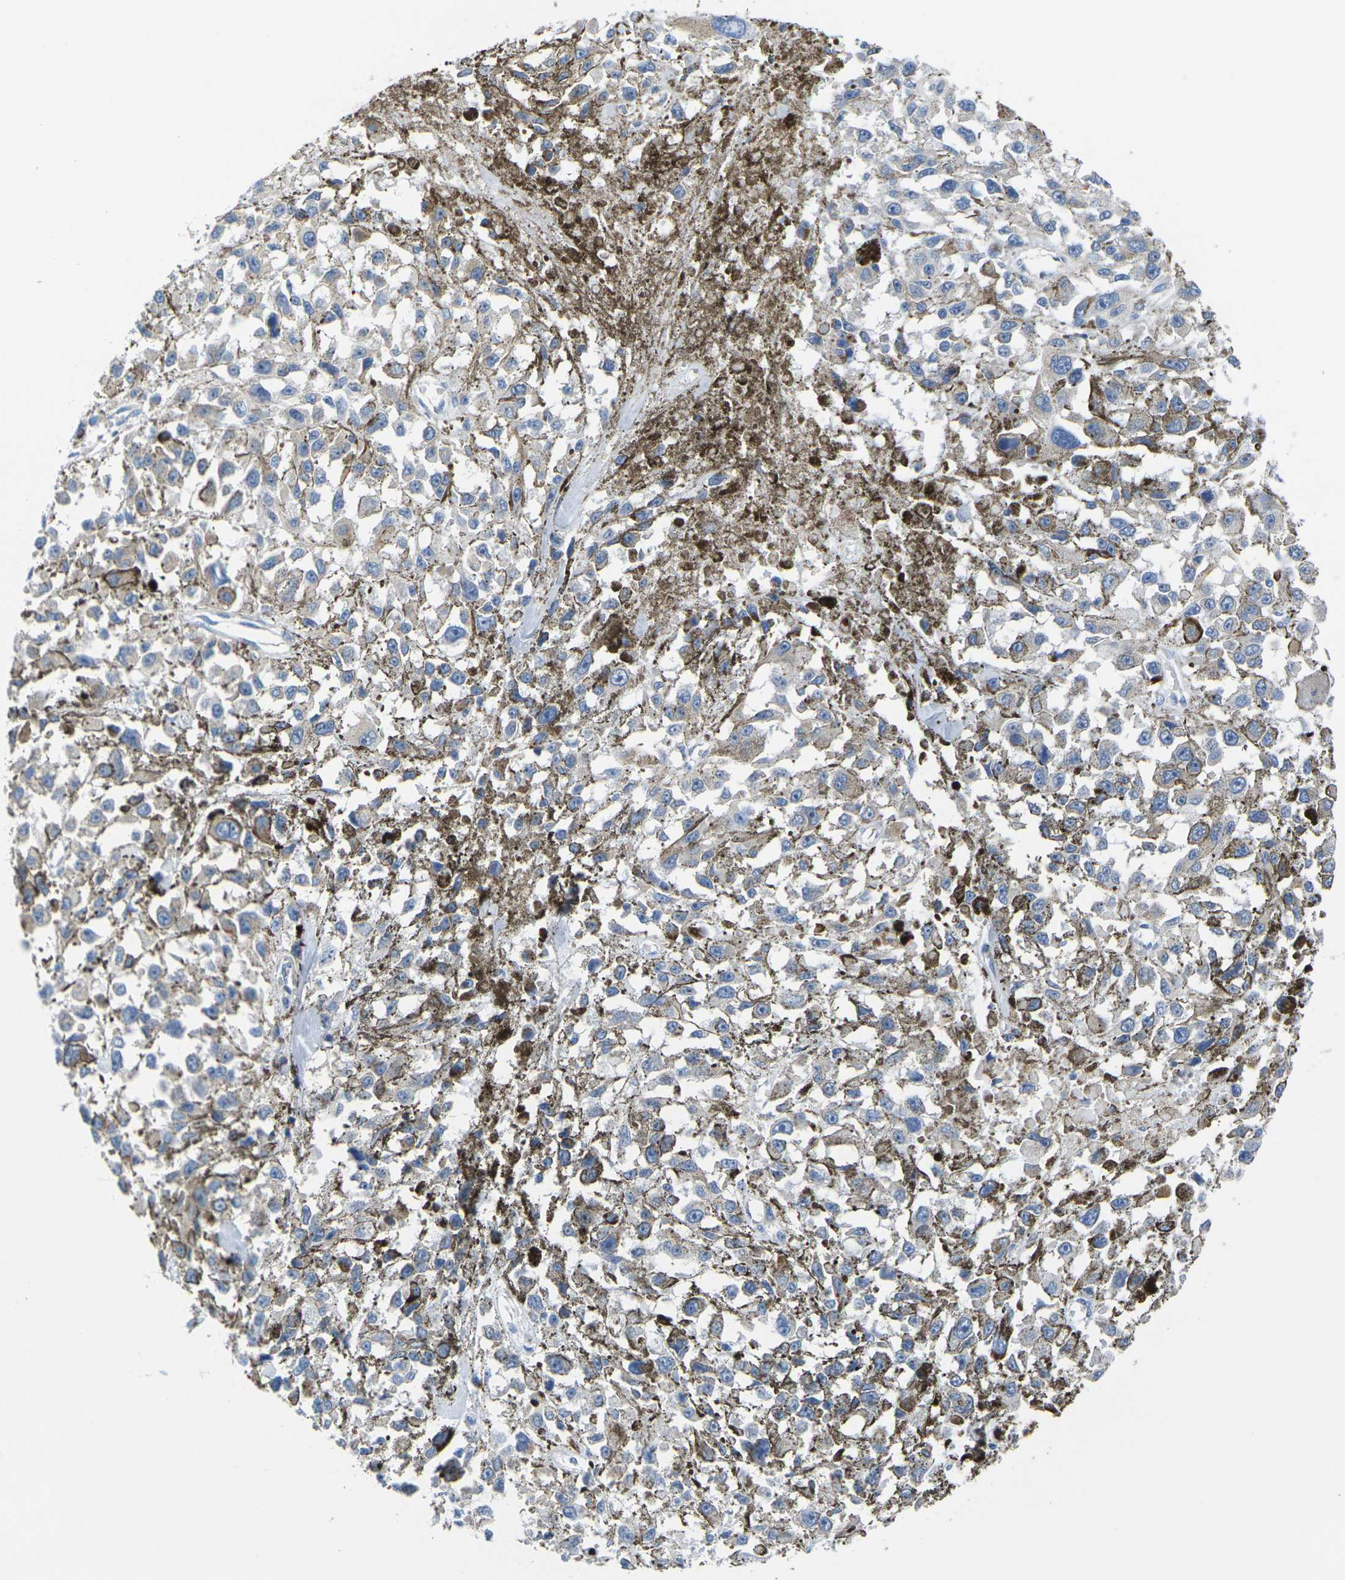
{"staining": {"intensity": "negative", "quantity": "none", "location": "none"}, "tissue": "melanoma", "cell_type": "Tumor cells", "image_type": "cancer", "snomed": [{"axis": "morphology", "description": "Malignant melanoma, Metastatic site"}, {"axis": "topography", "description": "Lymph node"}], "caption": "The micrograph demonstrates no staining of tumor cells in melanoma. (DAB (3,3'-diaminobenzidine) IHC with hematoxylin counter stain).", "gene": "TMEM204", "patient": {"sex": "male", "age": 59}}